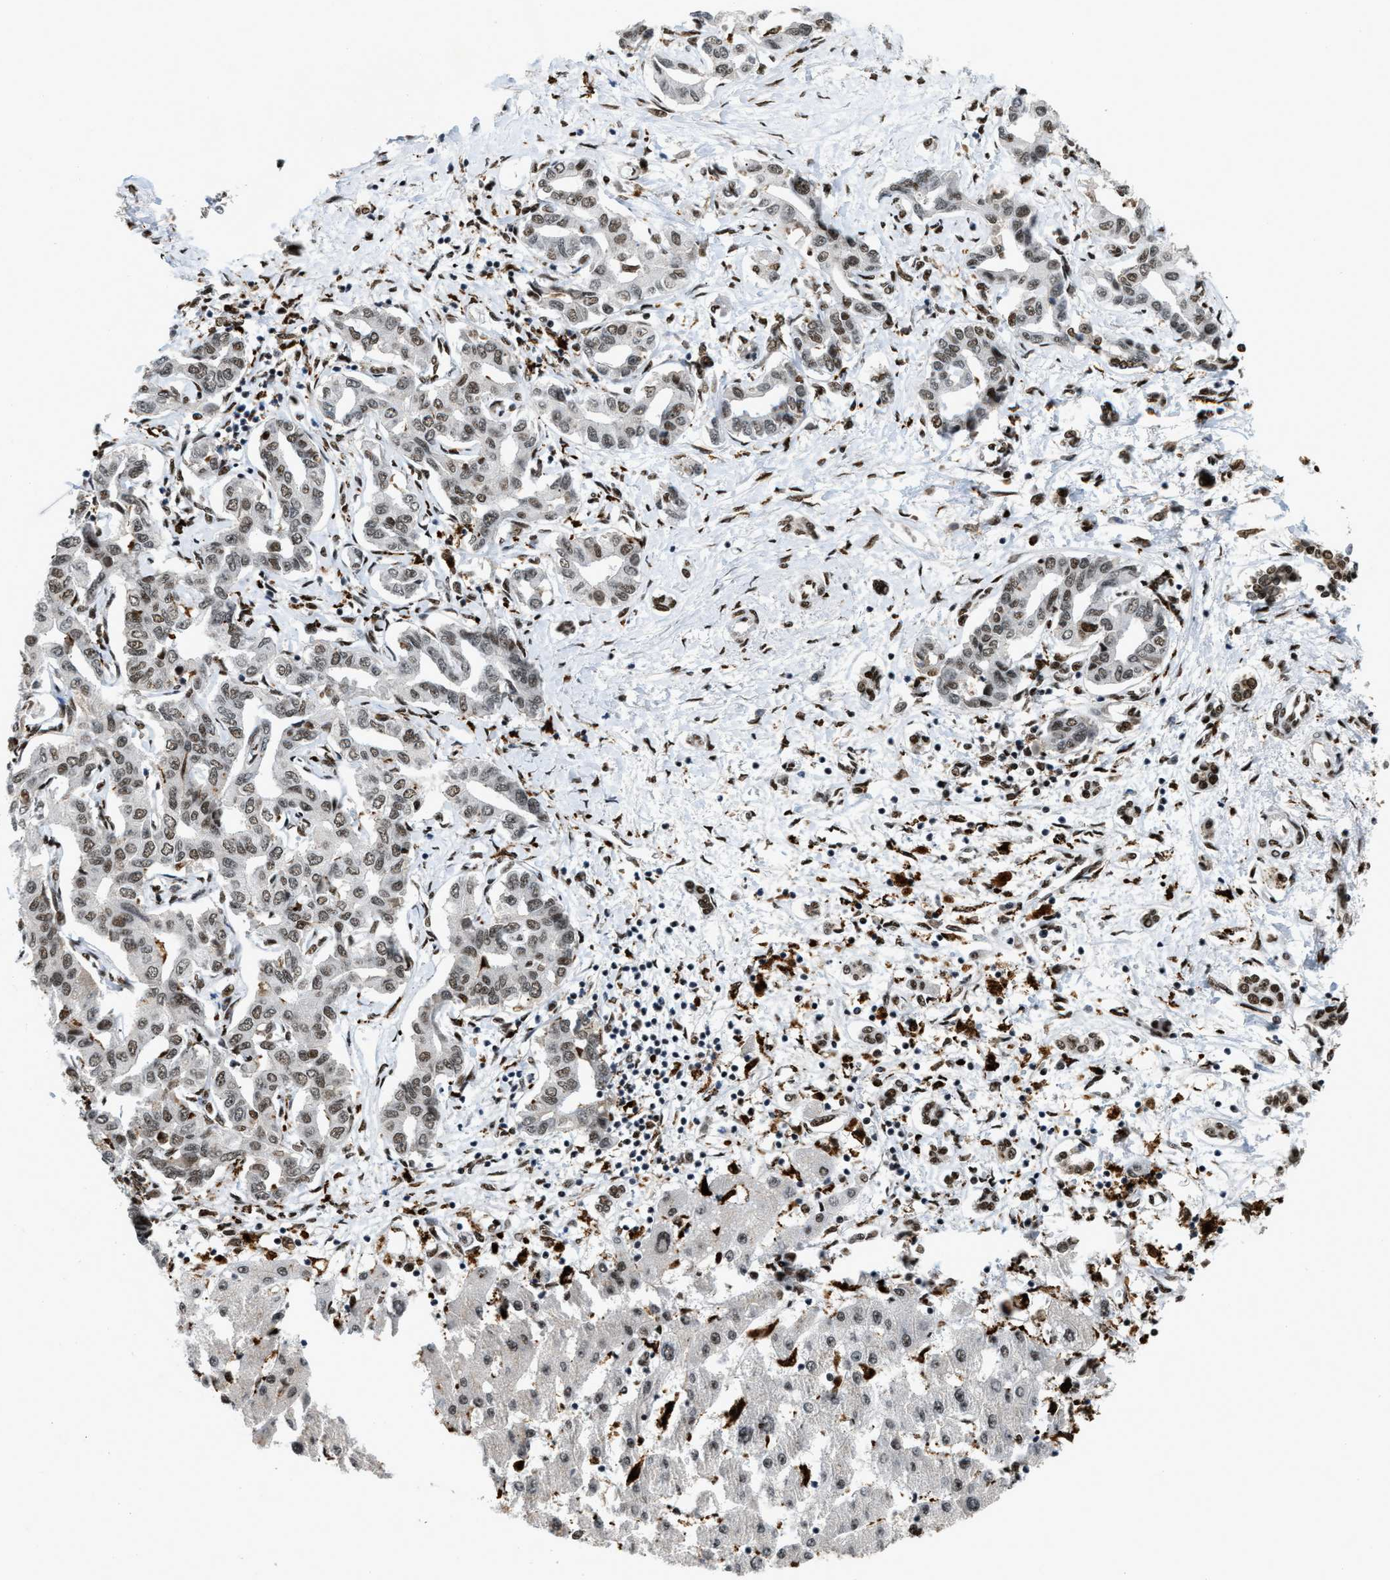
{"staining": {"intensity": "moderate", "quantity": ">75%", "location": "nuclear"}, "tissue": "liver cancer", "cell_type": "Tumor cells", "image_type": "cancer", "snomed": [{"axis": "morphology", "description": "Cholangiocarcinoma"}, {"axis": "topography", "description": "Liver"}], "caption": "IHC micrograph of human liver cancer (cholangiocarcinoma) stained for a protein (brown), which shows medium levels of moderate nuclear expression in approximately >75% of tumor cells.", "gene": "NUMA1", "patient": {"sex": "male", "age": 59}}